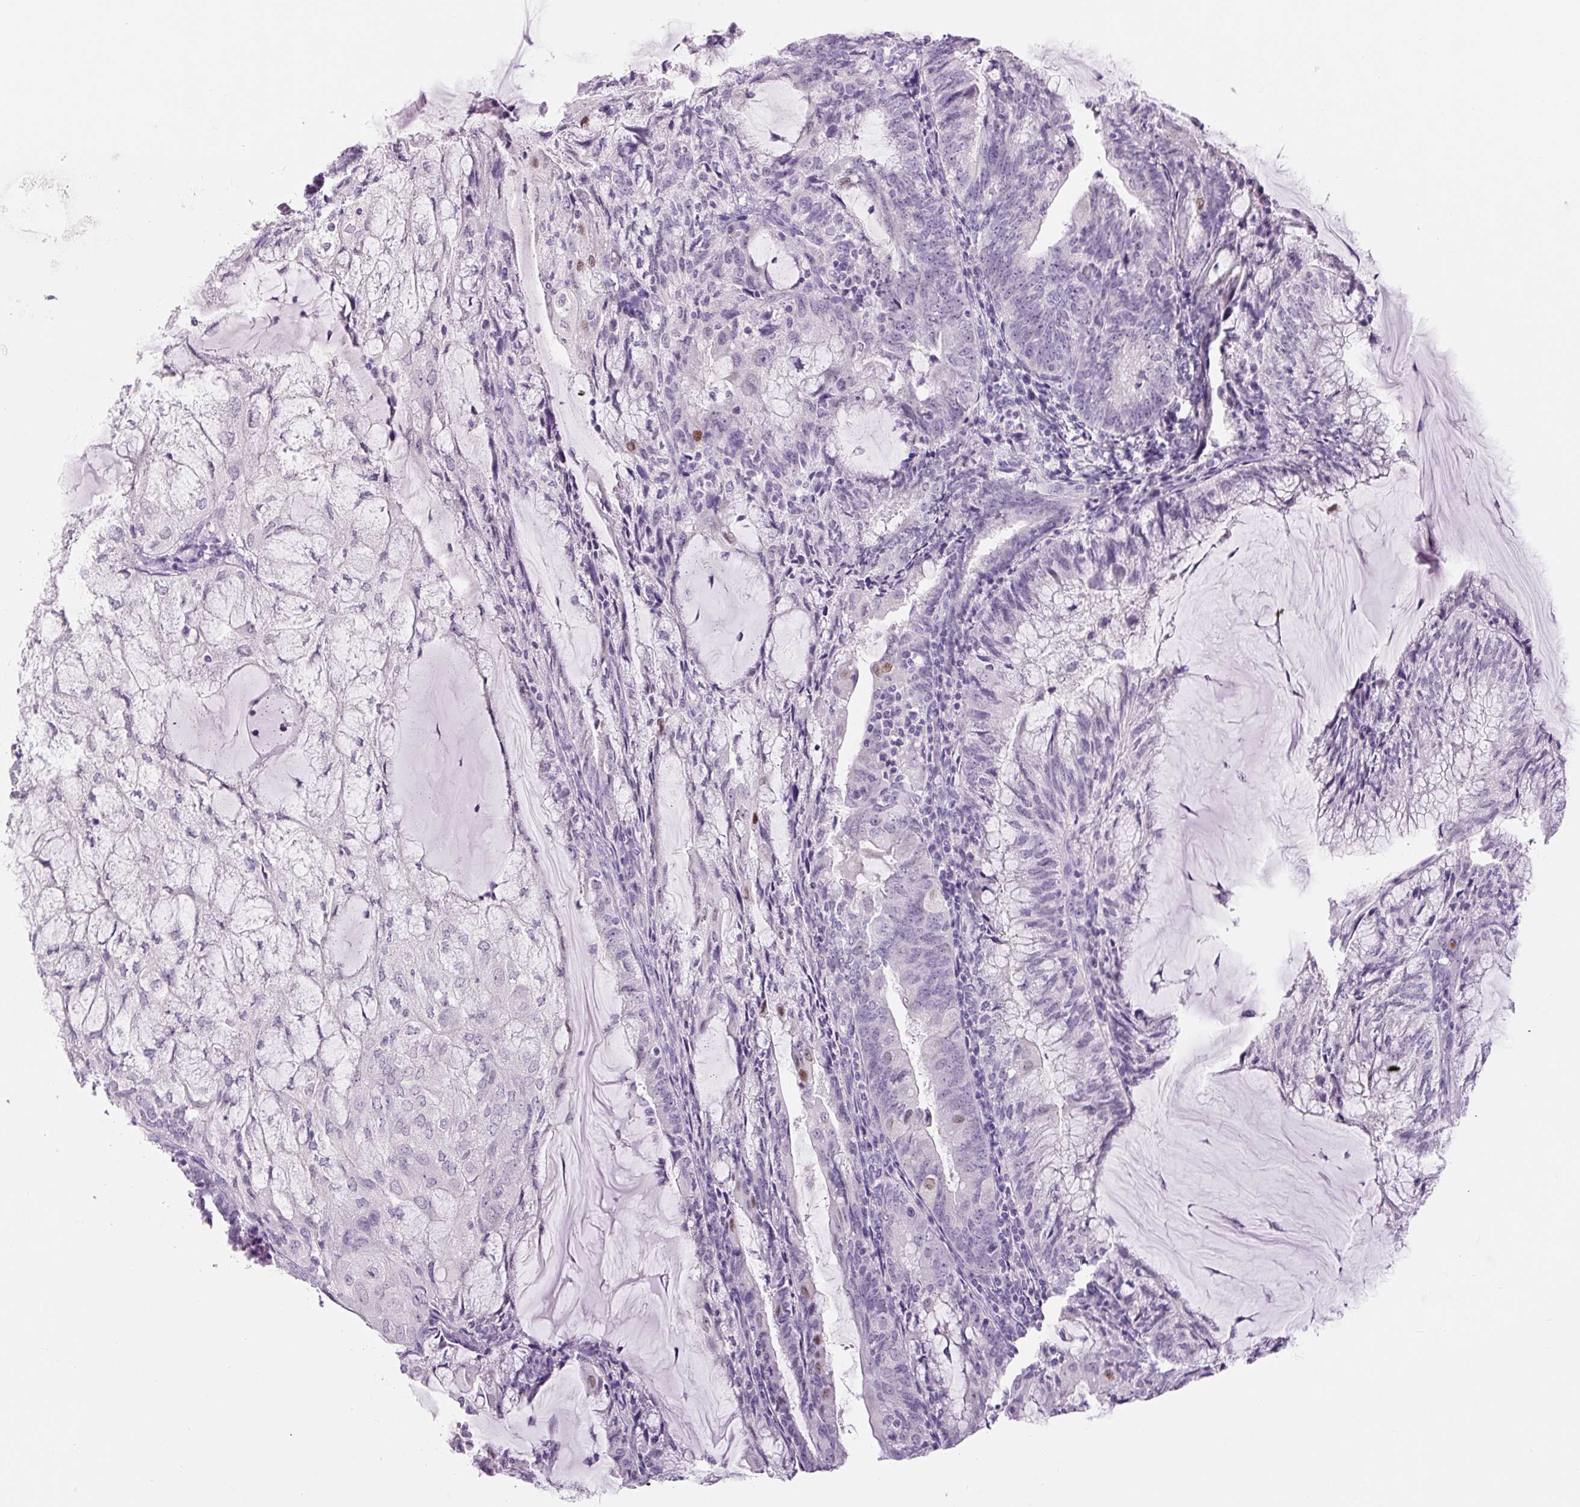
{"staining": {"intensity": "moderate", "quantity": "<25%", "location": "nuclear"}, "tissue": "endometrial cancer", "cell_type": "Tumor cells", "image_type": "cancer", "snomed": [{"axis": "morphology", "description": "Adenocarcinoma, NOS"}, {"axis": "topography", "description": "Endometrium"}], "caption": "The image reveals a brown stain indicating the presence of a protein in the nuclear of tumor cells in endometrial cancer (adenocarcinoma).", "gene": "SIX1", "patient": {"sex": "female", "age": 81}}